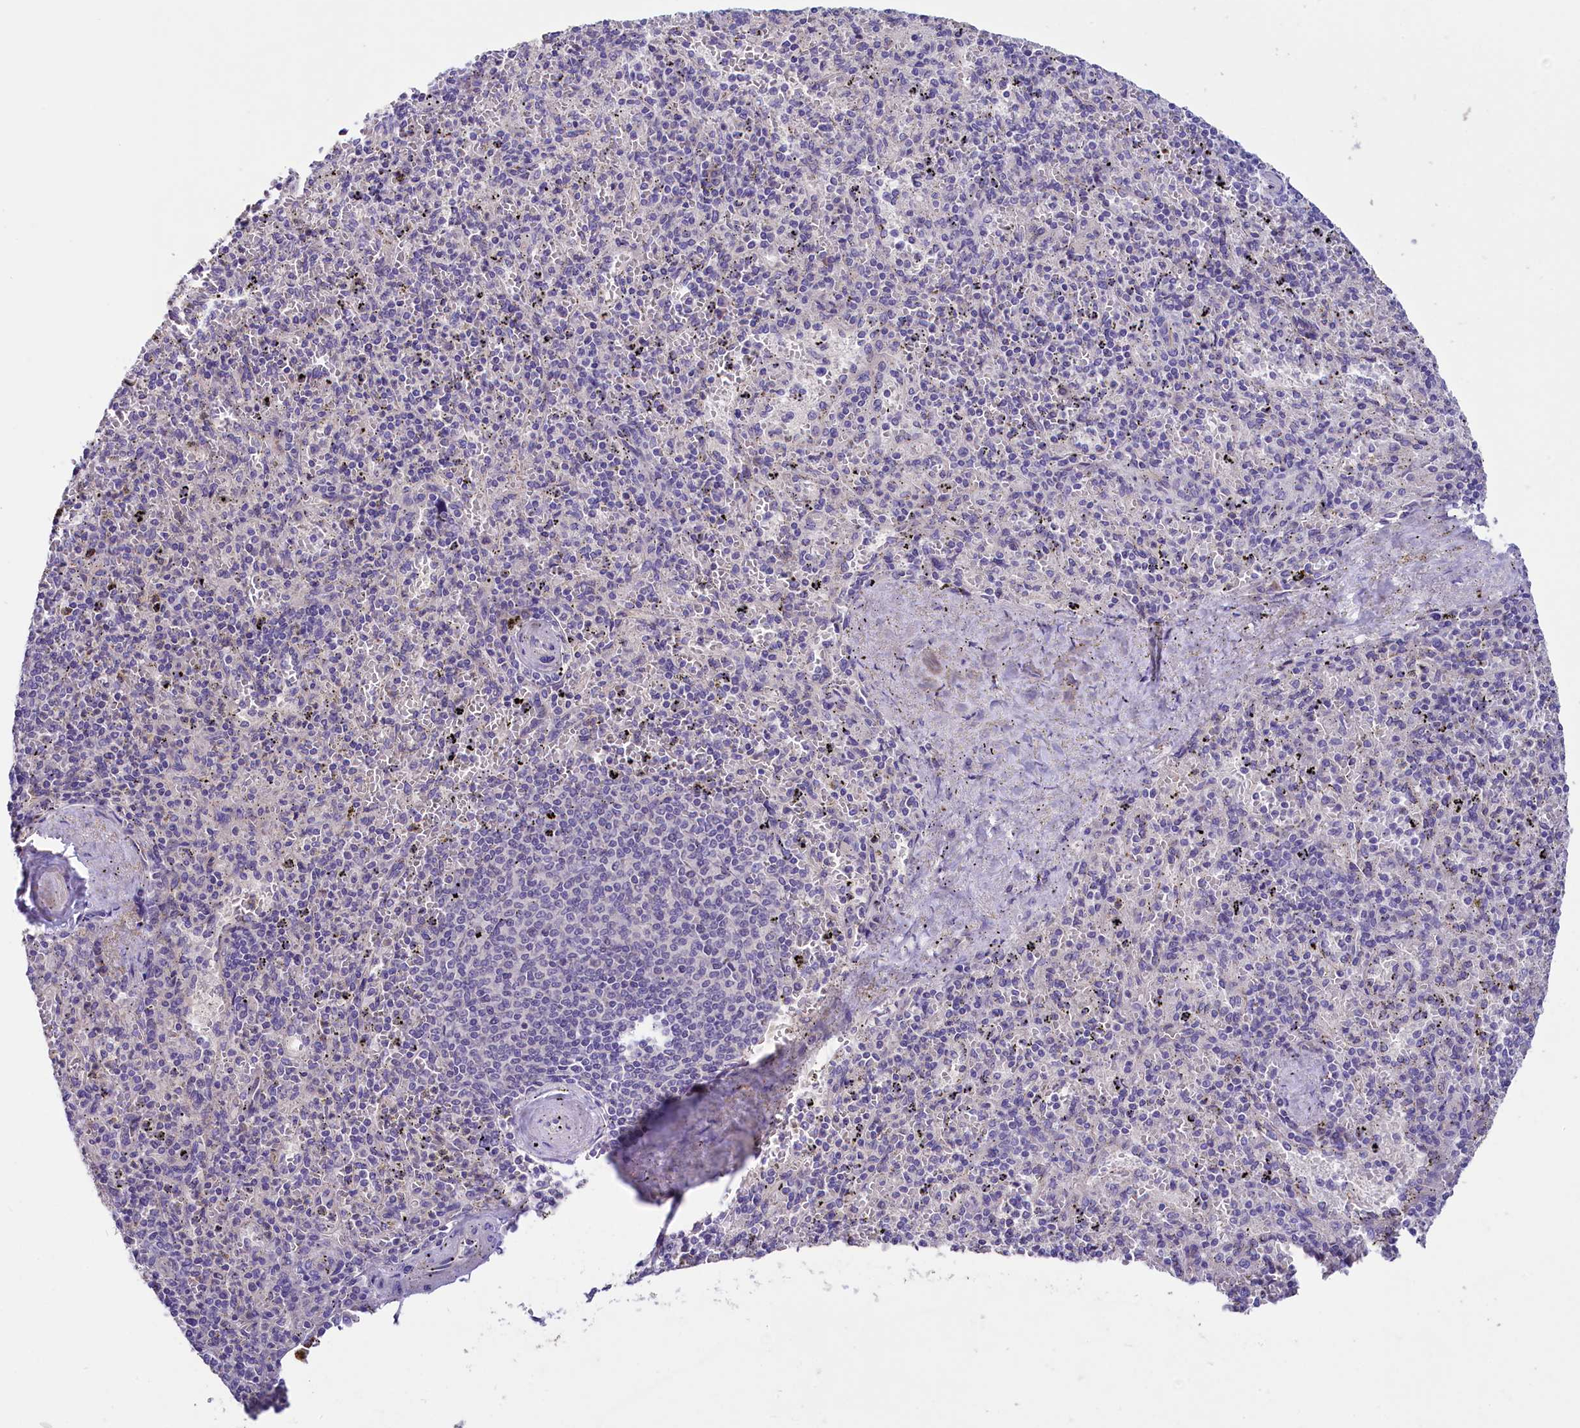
{"staining": {"intensity": "negative", "quantity": "none", "location": "none"}, "tissue": "spleen", "cell_type": "Cells in red pulp", "image_type": "normal", "snomed": [{"axis": "morphology", "description": "Normal tissue, NOS"}, {"axis": "topography", "description": "Spleen"}], "caption": "Immunohistochemical staining of normal spleen displays no significant staining in cells in red pulp.", "gene": "CD99L2", "patient": {"sex": "male", "age": 82}}